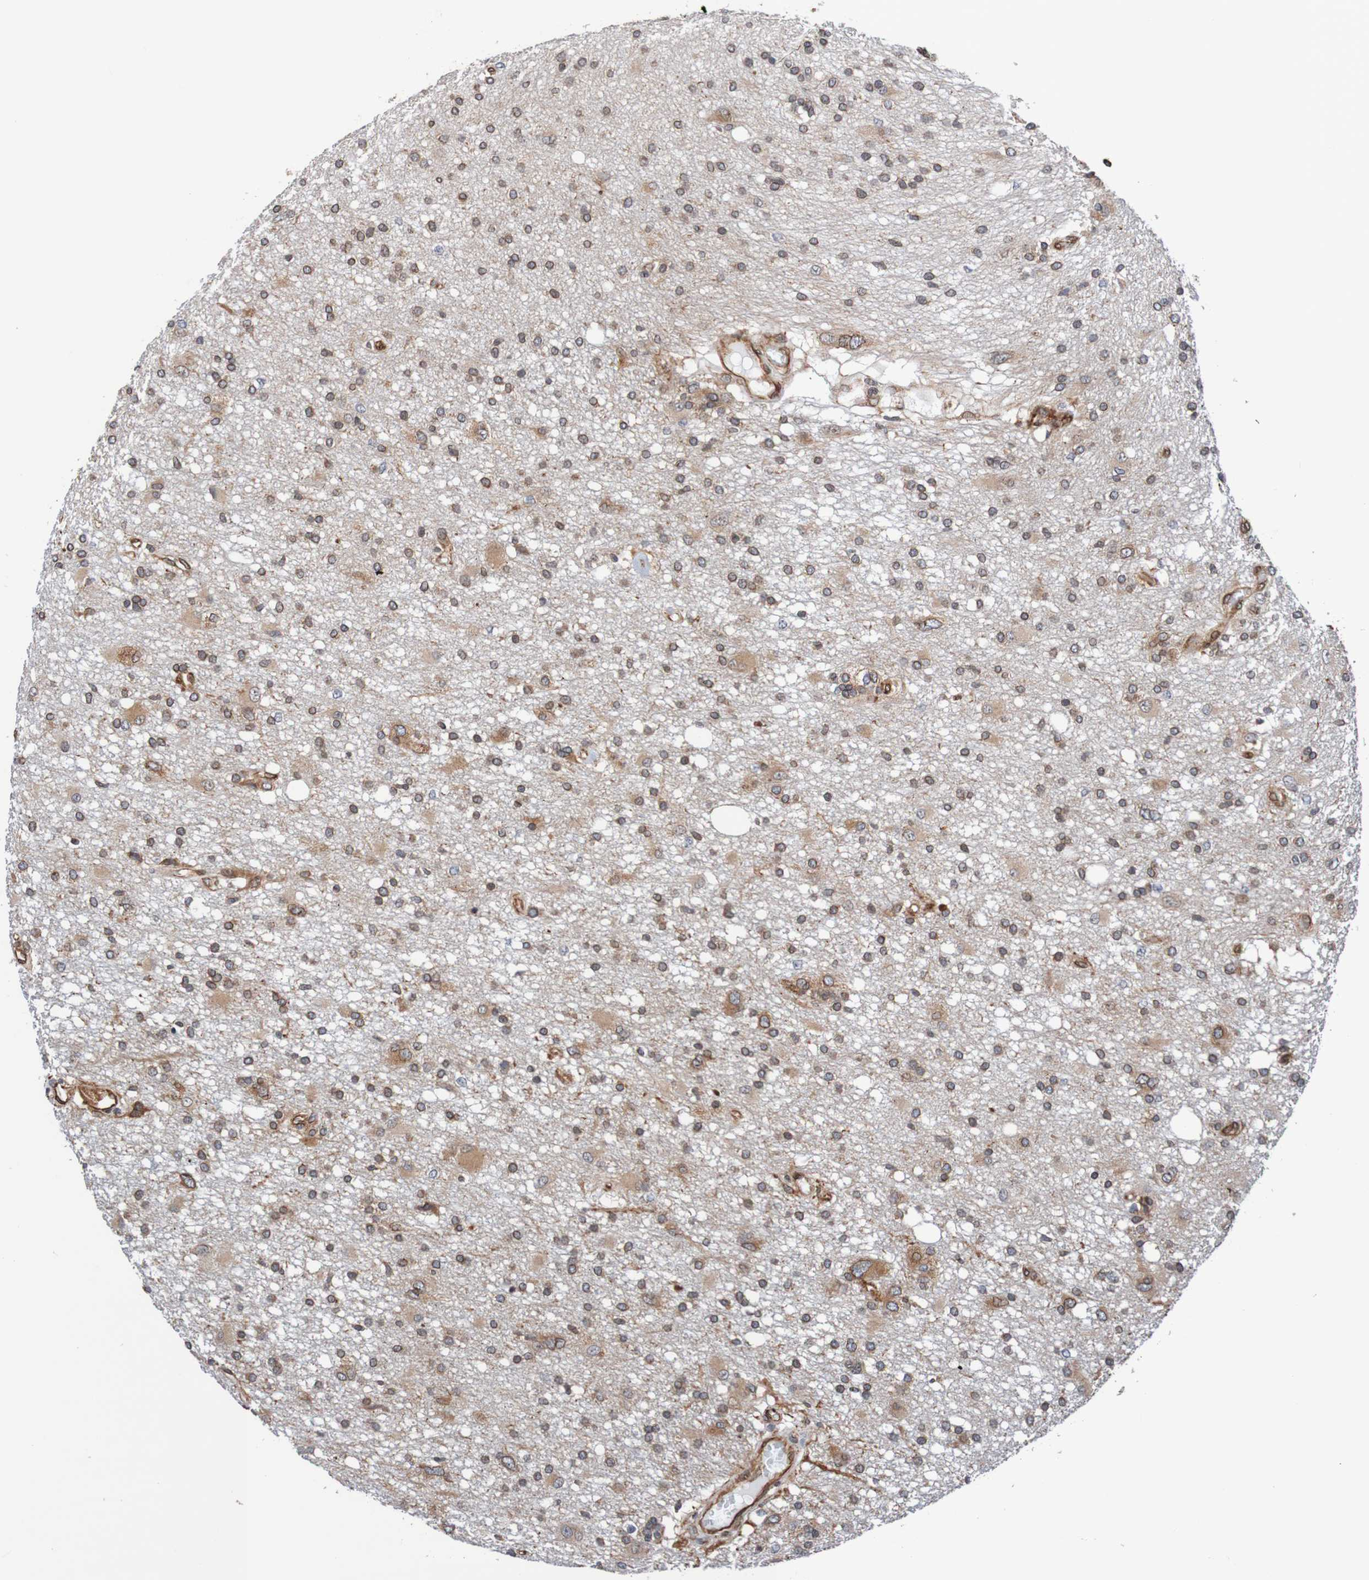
{"staining": {"intensity": "moderate", "quantity": ">75%", "location": "cytoplasmic/membranous,nuclear"}, "tissue": "glioma", "cell_type": "Tumor cells", "image_type": "cancer", "snomed": [{"axis": "morphology", "description": "Glioma, malignant, High grade"}, {"axis": "topography", "description": "Brain"}], "caption": "IHC histopathology image of human malignant glioma (high-grade) stained for a protein (brown), which reveals medium levels of moderate cytoplasmic/membranous and nuclear staining in approximately >75% of tumor cells.", "gene": "TMEM109", "patient": {"sex": "female", "age": 59}}